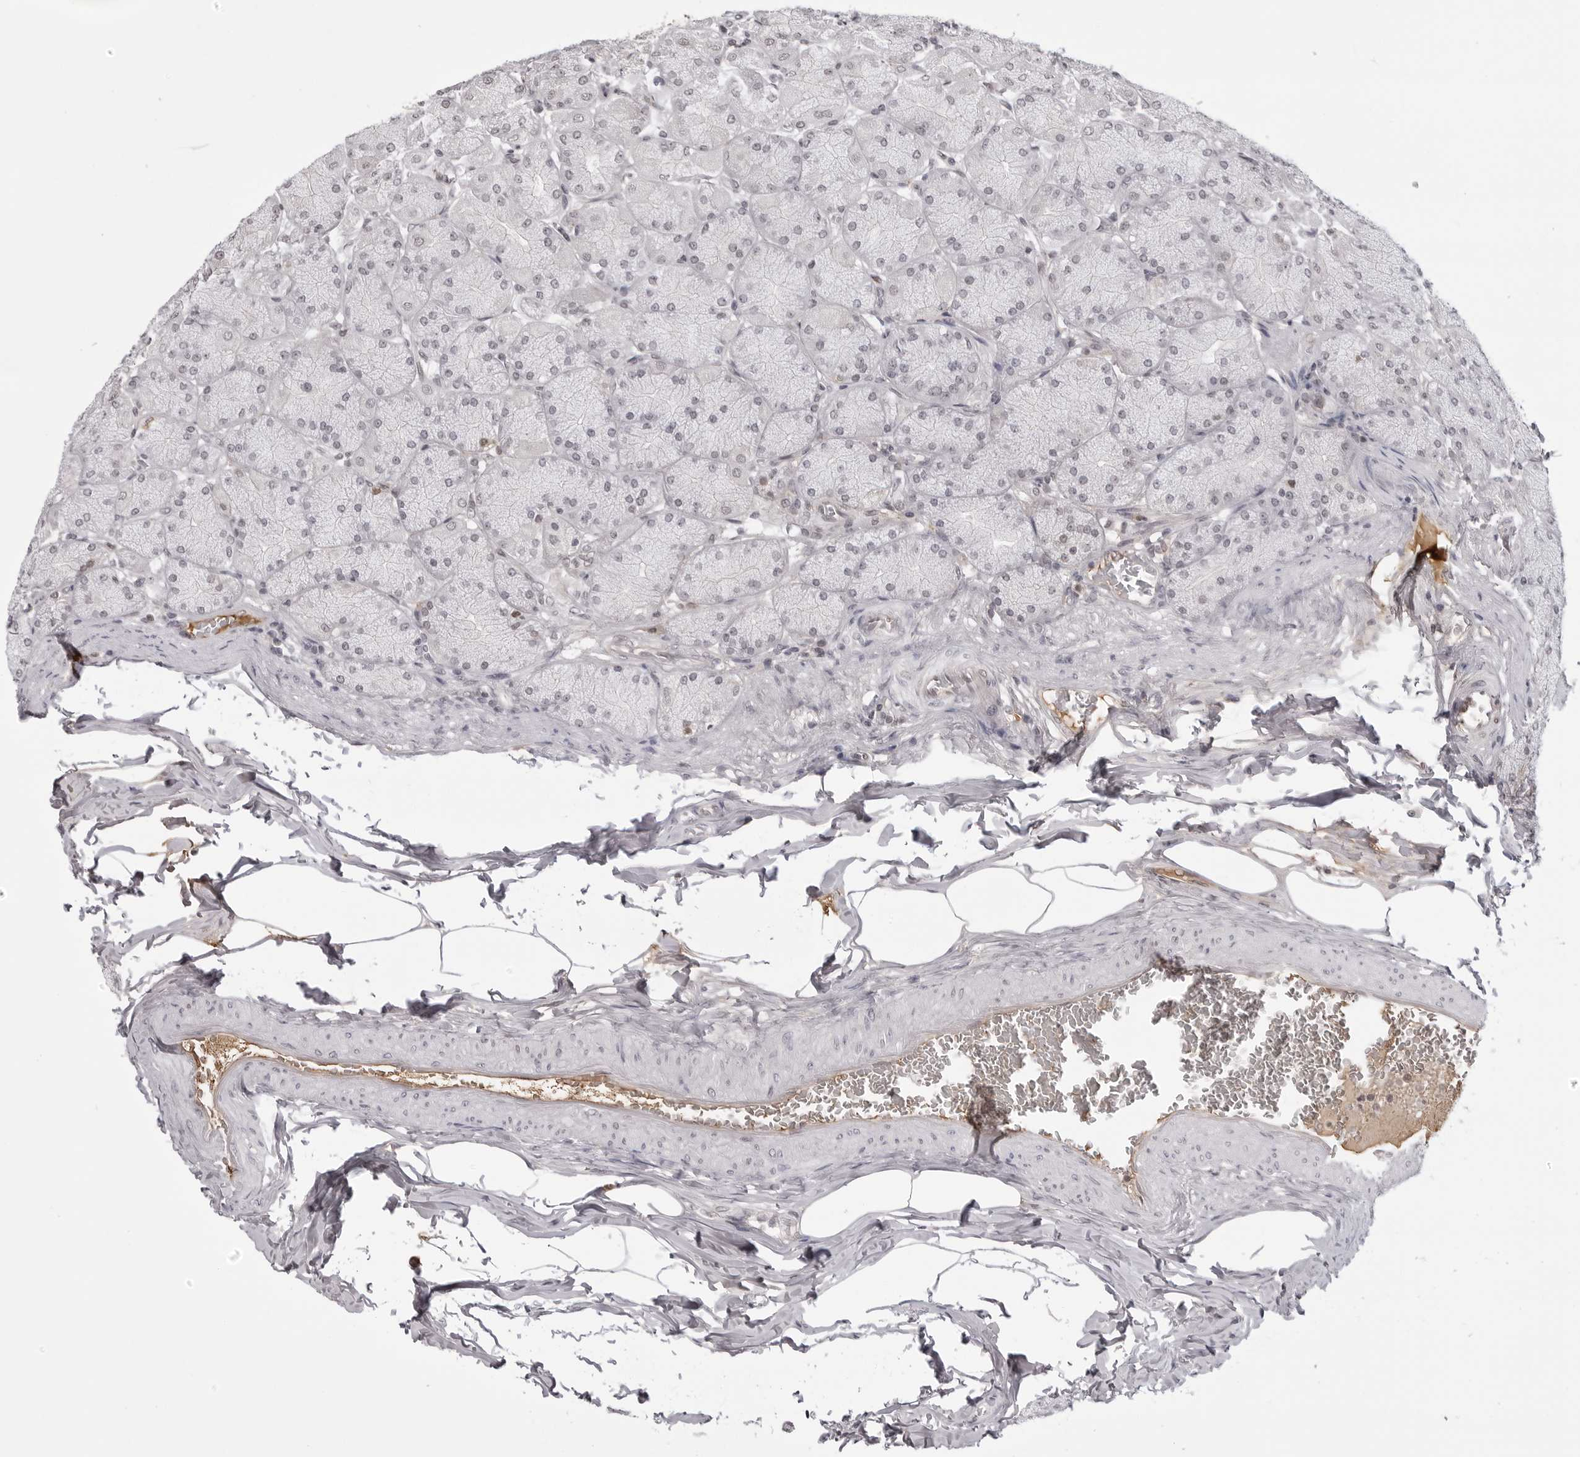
{"staining": {"intensity": "moderate", "quantity": "<25%", "location": "cytoplasmic/membranous,nuclear"}, "tissue": "stomach", "cell_type": "Glandular cells", "image_type": "normal", "snomed": [{"axis": "morphology", "description": "Normal tissue, NOS"}, {"axis": "topography", "description": "Stomach, upper"}], "caption": "Immunohistochemistry (IHC) photomicrograph of benign stomach: human stomach stained using IHC demonstrates low levels of moderate protein expression localized specifically in the cytoplasmic/membranous,nuclear of glandular cells, appearing as a cytoplasmic/membranous,nuclear brown color.", "gene": "PHF3", "patient": {"sex": "female", "age": 56}}